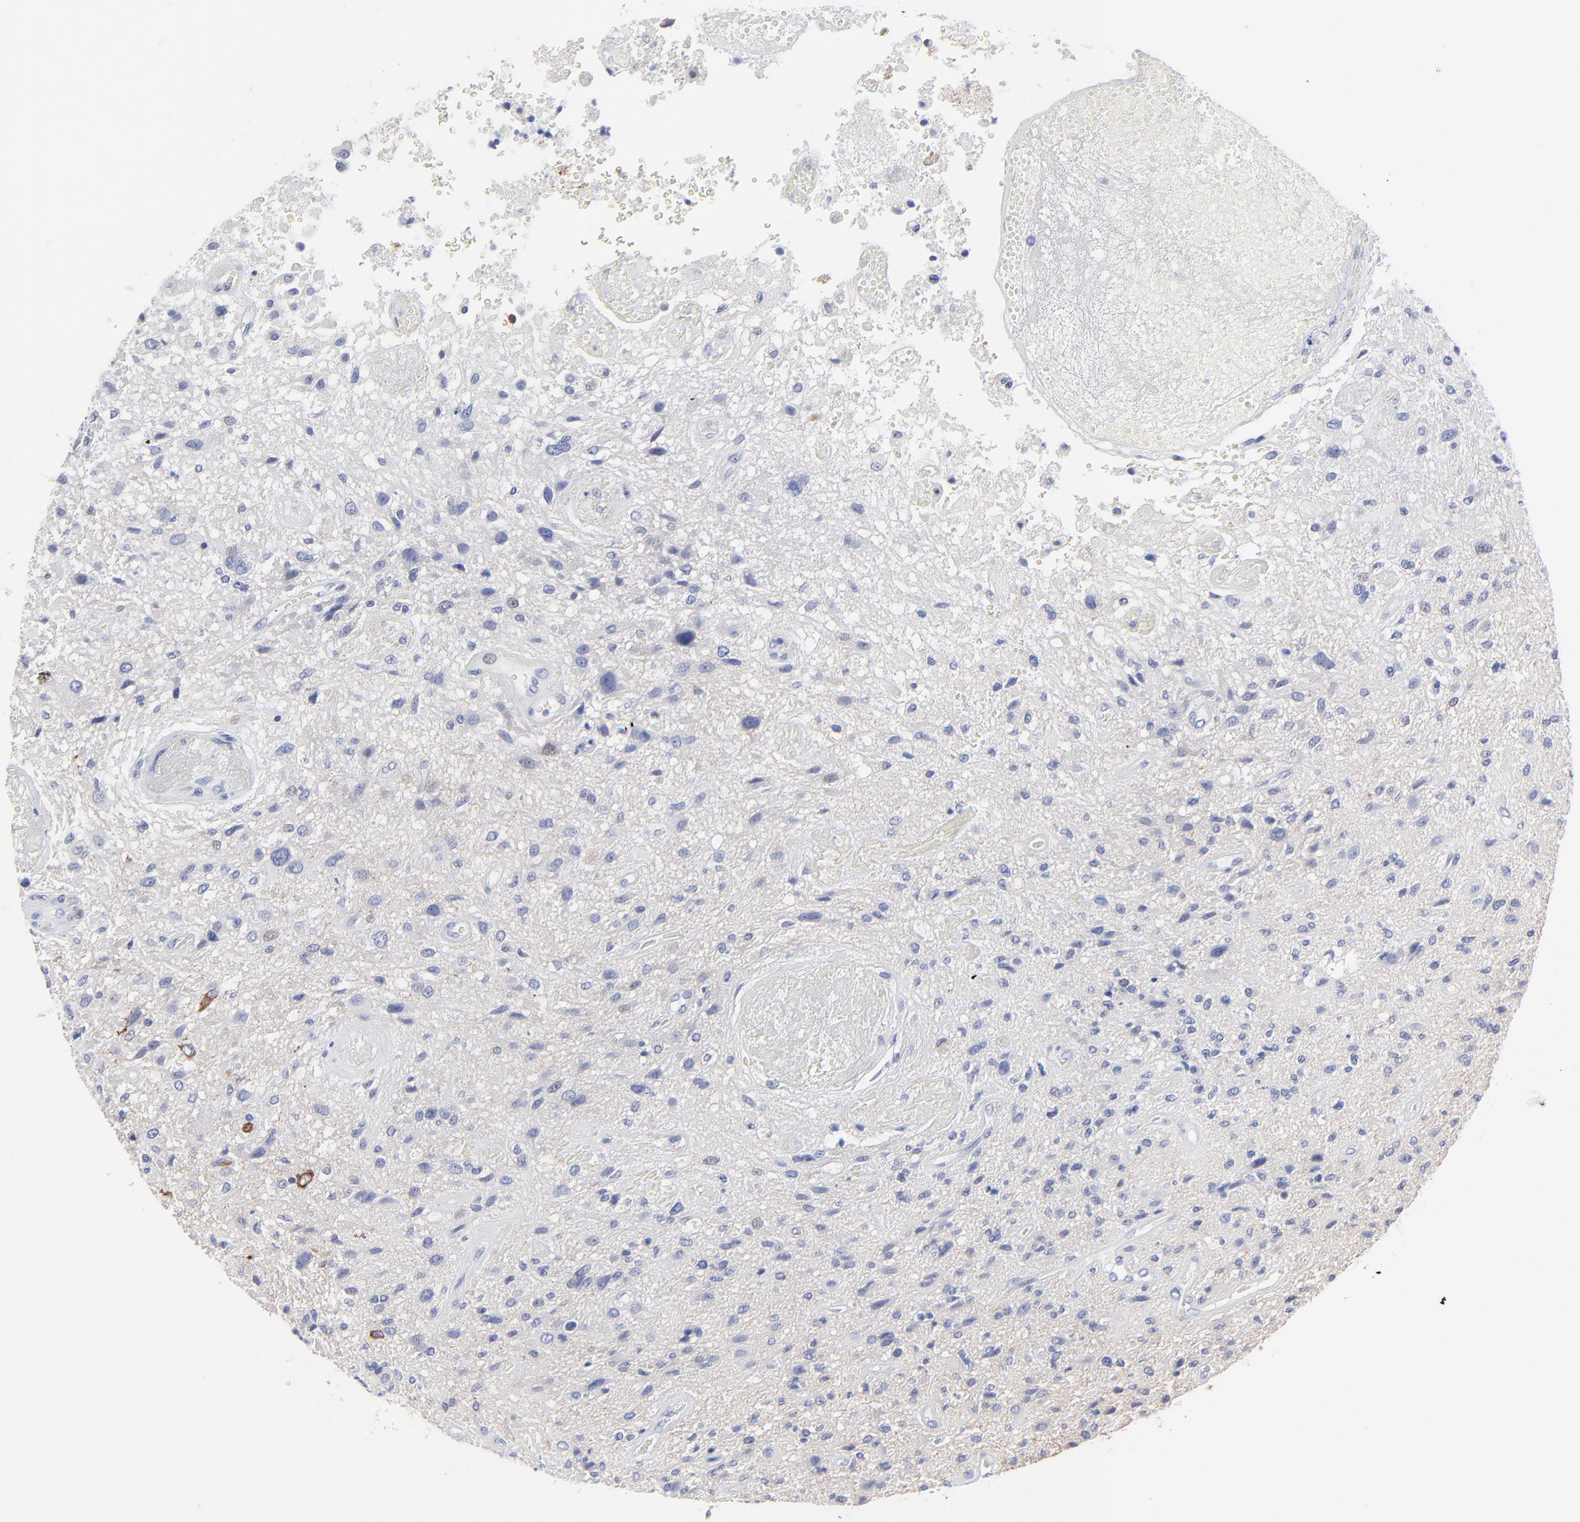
{"staining": {"intensity": "negative", "quantity": "none", "location": "none"}, "tissue": "glioma", "cell_type": "Tumor cells", "image_type": "cancer", "snomed": [{"axis": "morphology", "description": "Normal tissue, NOS"}, {"axis": "morphology", "description": "Glioma, malignant, High grade"}, {"axis": "topography", "description": "Cerebral cortex"}], "caption": "Immunohistochemistry (IHC) micrograph of human malignant high-grade glioma stained for a protein (brown), which shows no positivity in tumor cells. (DAB immunohistochemistry (IHC), high magnification).", "gene": "PSD3", "patient": {"sex": "male", "age": 75}}